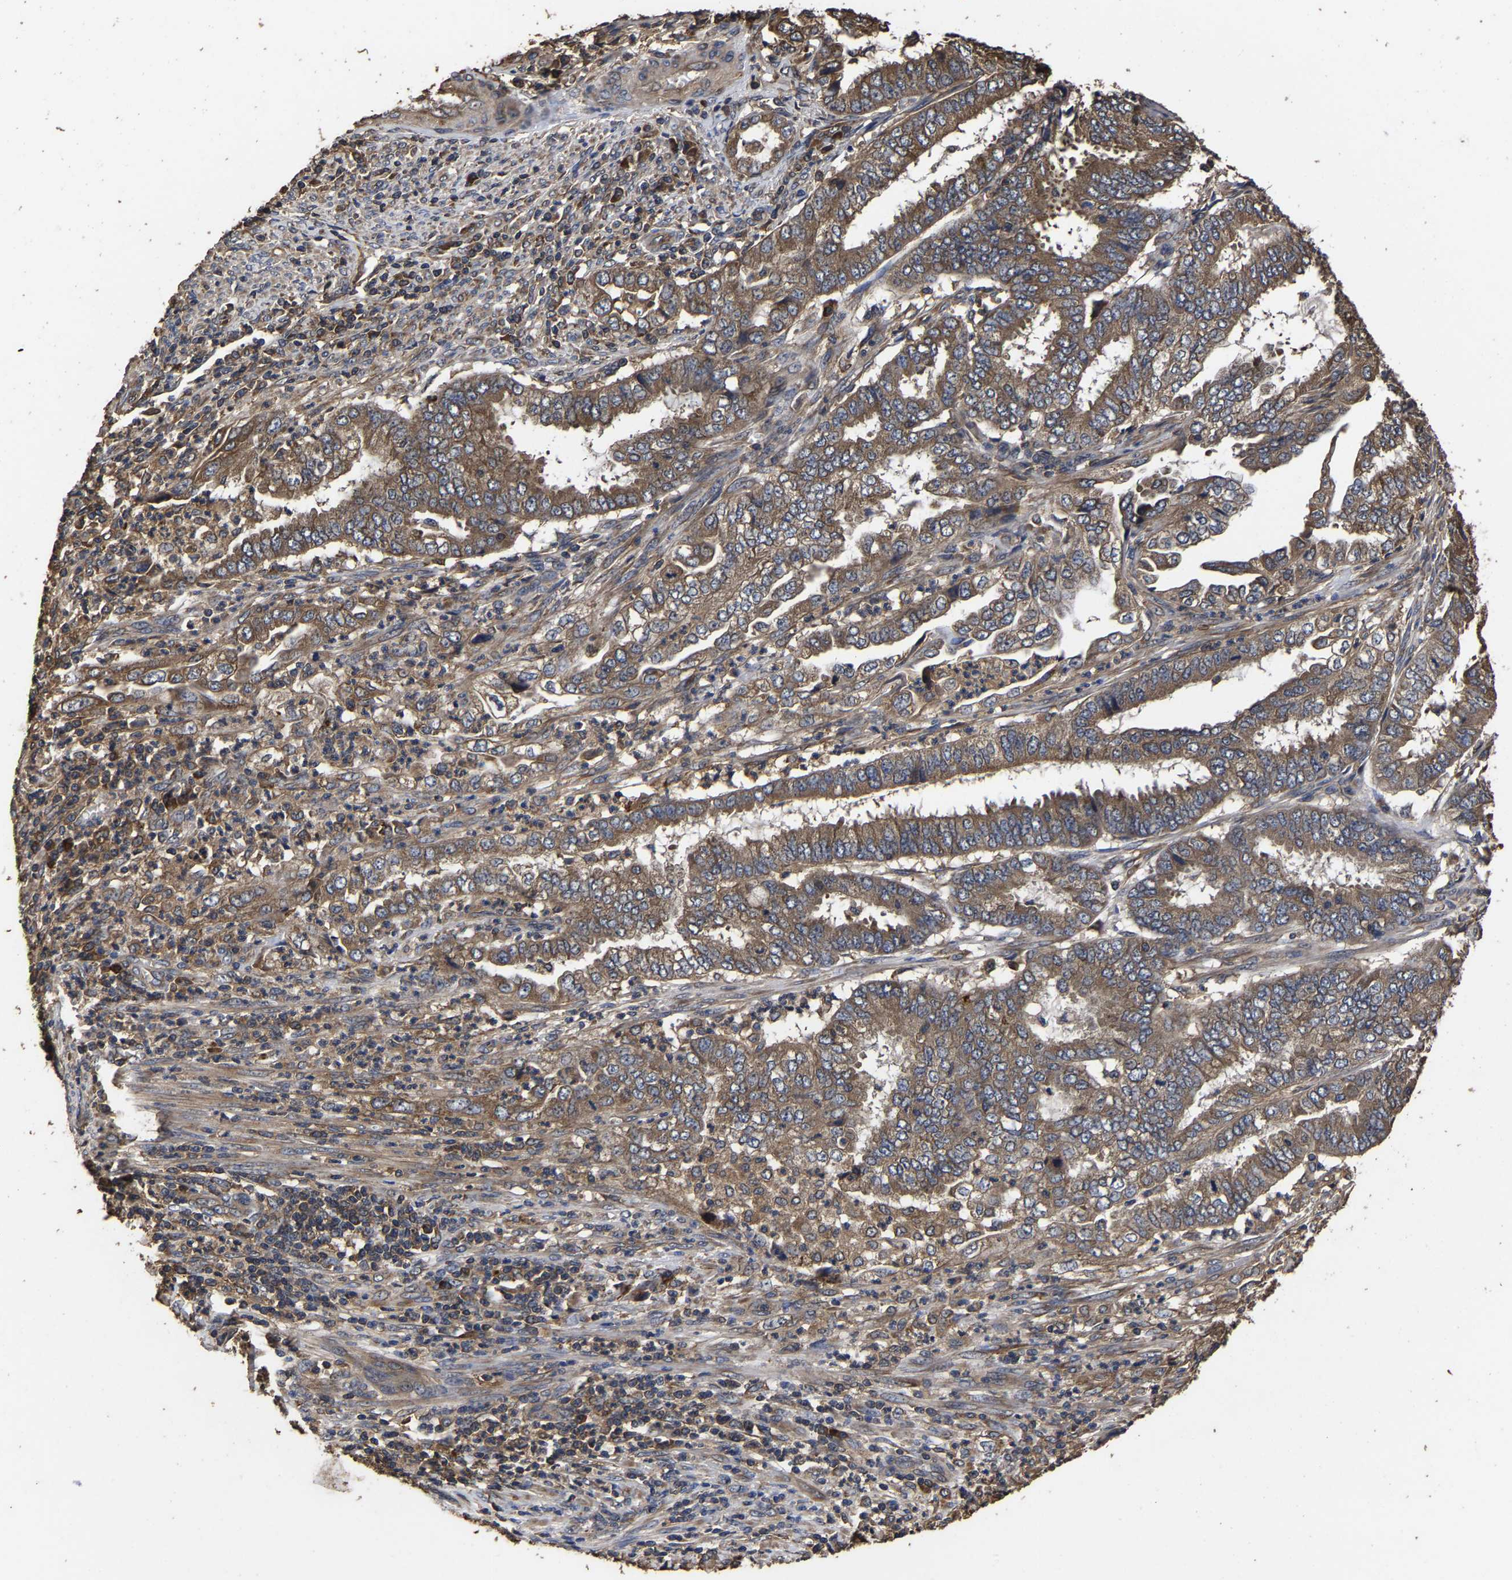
{"staining": {"intensity": "moderate", "quantity": ">75%", "location": "cytoplasmic/membranous"}, "tissue": "endometrial cancer", "cell_type": "Tumor cells", "image_type": "cancer", "snomed": [{"axis": "morphology", "description": "Adenocarcinoma, NOS"}, {"axis": "topography", "description": "Endometrium"}], "caption": "Endometrial cancer stained with IHC exhibits moderate cytoplasmic/membranous positivity in approximately >75% of tumor cells. Immunohistochemistry stains the protein of interest in brown and the nuclei are stained blue.", "gene": "ITCH", "patient": {"sex": "female", "age": 51}}